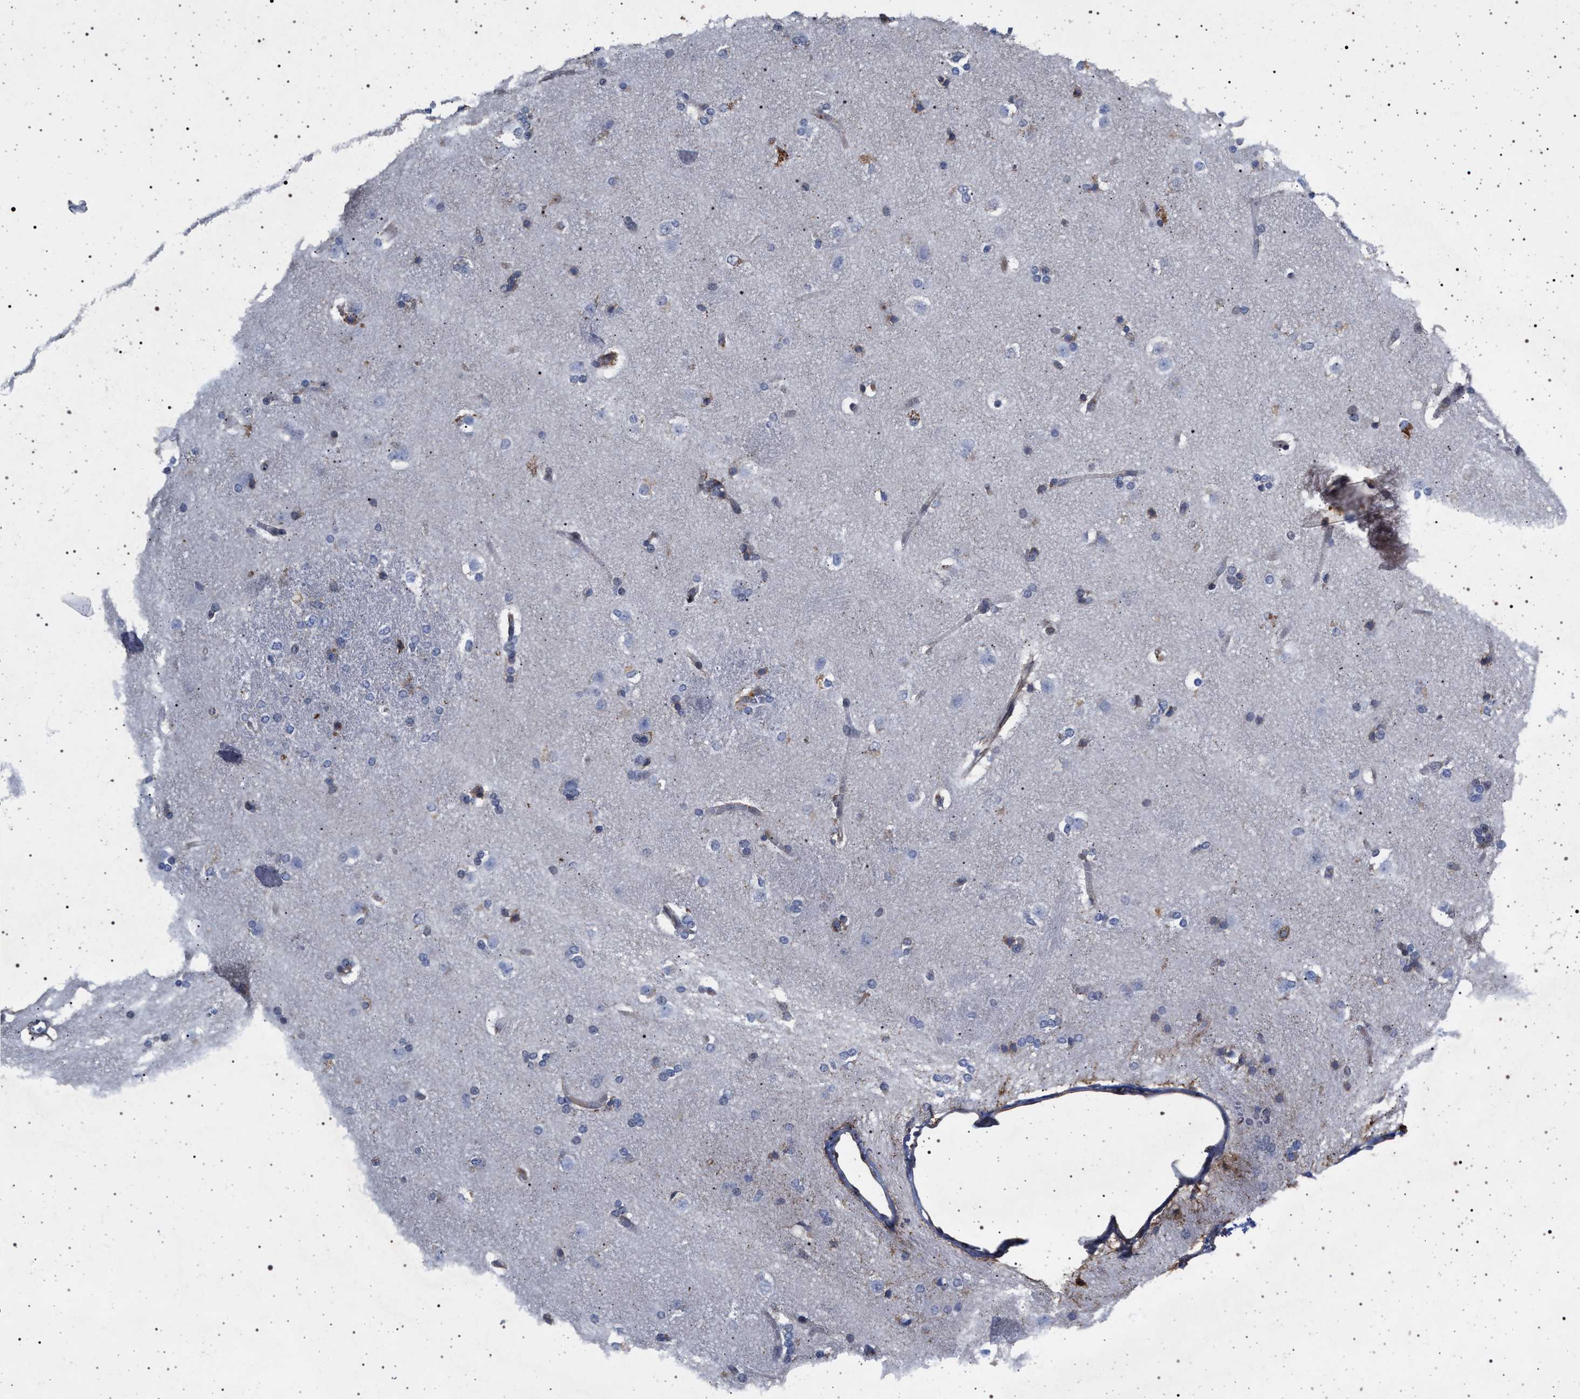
{"staining": {"intensity": "weak", "quantity": "<25%", "location": "cytoplasmic/membranous"}, "tissue": "caudate", "cell_type": "Glial cells", "image_type": "normal", "snomed": [{"axis": "morphology", "description": "Normal tissue, NOS"}, {"axis": "topography", "description": "Lateral ventricle wall"}], "caption": "Human caudate stained for a protein using immunohistochemistry displays no positivity in glial cells.", "gene": "PLG", "patient": {"sex": "female", "age": 19}}